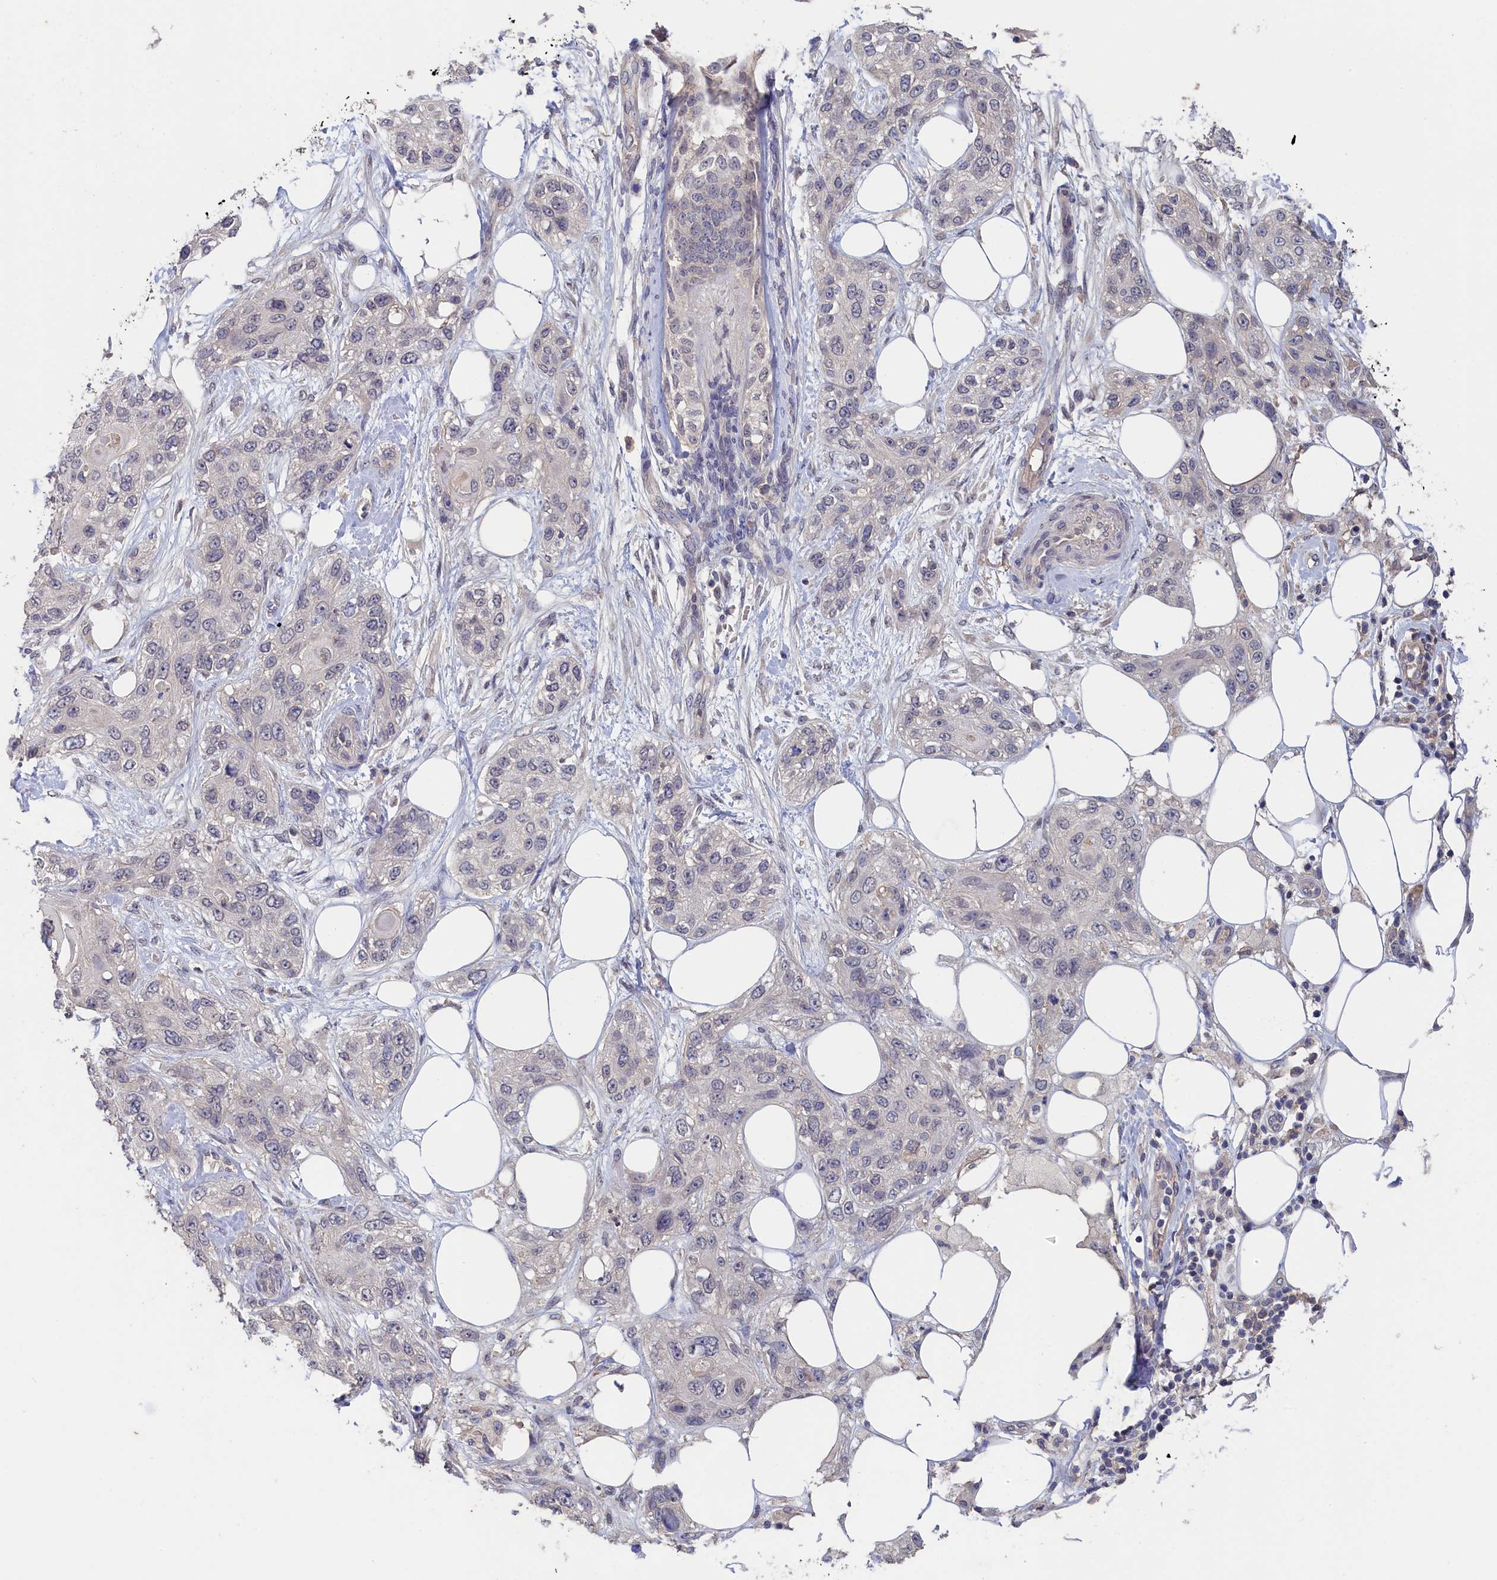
{"staining": {"intensity": "negative", "quantity": "none", "location": "none"}, "tissue": "skin cancer", "cell_type": "Tumor cells", "image_type": "cancer", "snomed": [{"axis": "morphology", "description": "Normal tissue, NOS"}, {"axis": "morphology", "description": "Squamous cell carcinoma, NOS"}, {"axis": "topography", "description": "Skin"}], "caption": "Tumor cells show no significant staining in squamous cell carcinoma (skin). The staining is performed using DAB brown chromogen with nuclei counter-stained in using hematoxylin.", "gene": "CELF5", "patient": {"sex": "male", "age": 72}}